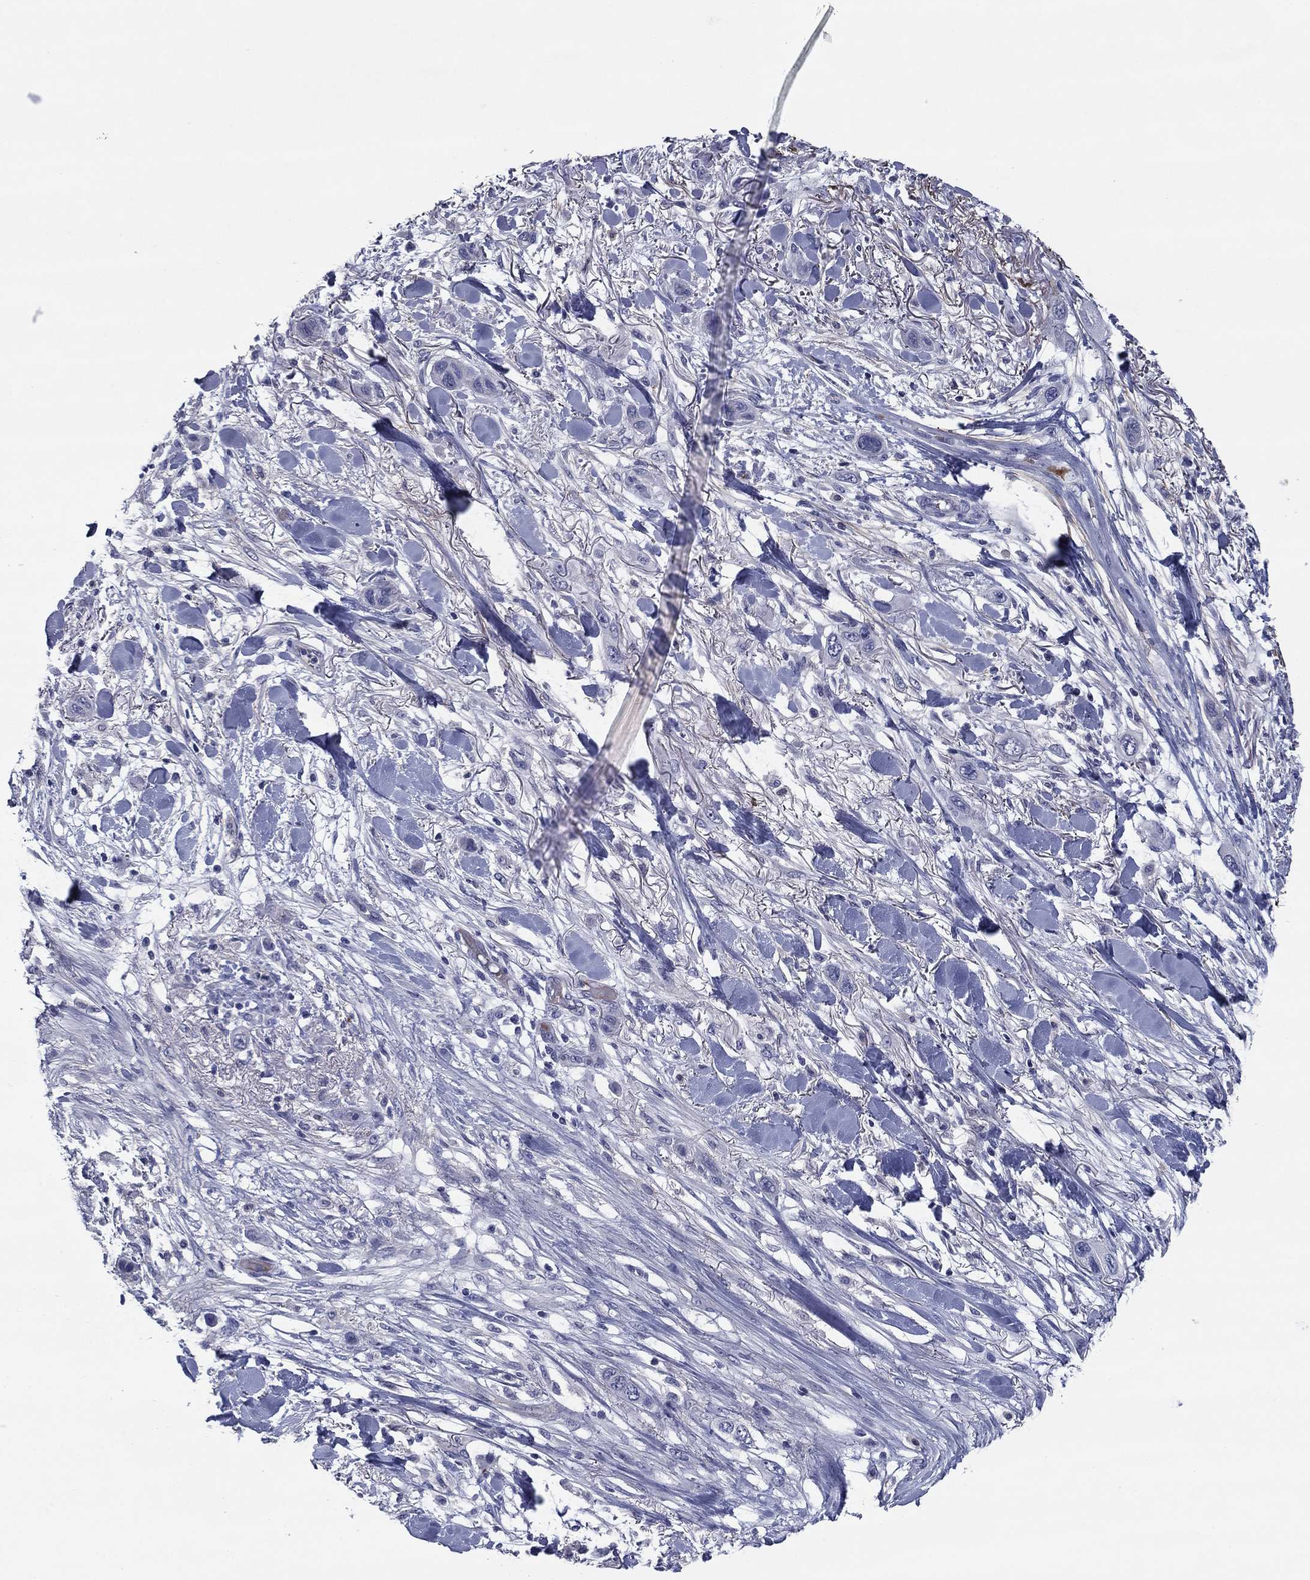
{"staining": {"intensity": "negative", "quantity": "none", "location": "none"}, "tissue": "skin cancer", "cell_type": "Tumor cells", "image_type": "cancer", "snomed": [{"axis": "morphology", "description": "Squamous cell carcinoma, NOS"}, {"axis": "topography", "description": "Skin"}], "caption": "Protein analysis of skin cancer (squamous cell carcinoma) exhibits no significant positivity in tumor cells.", "gene": "REXO5", "patient": {"sex": "male", "age": 79}}